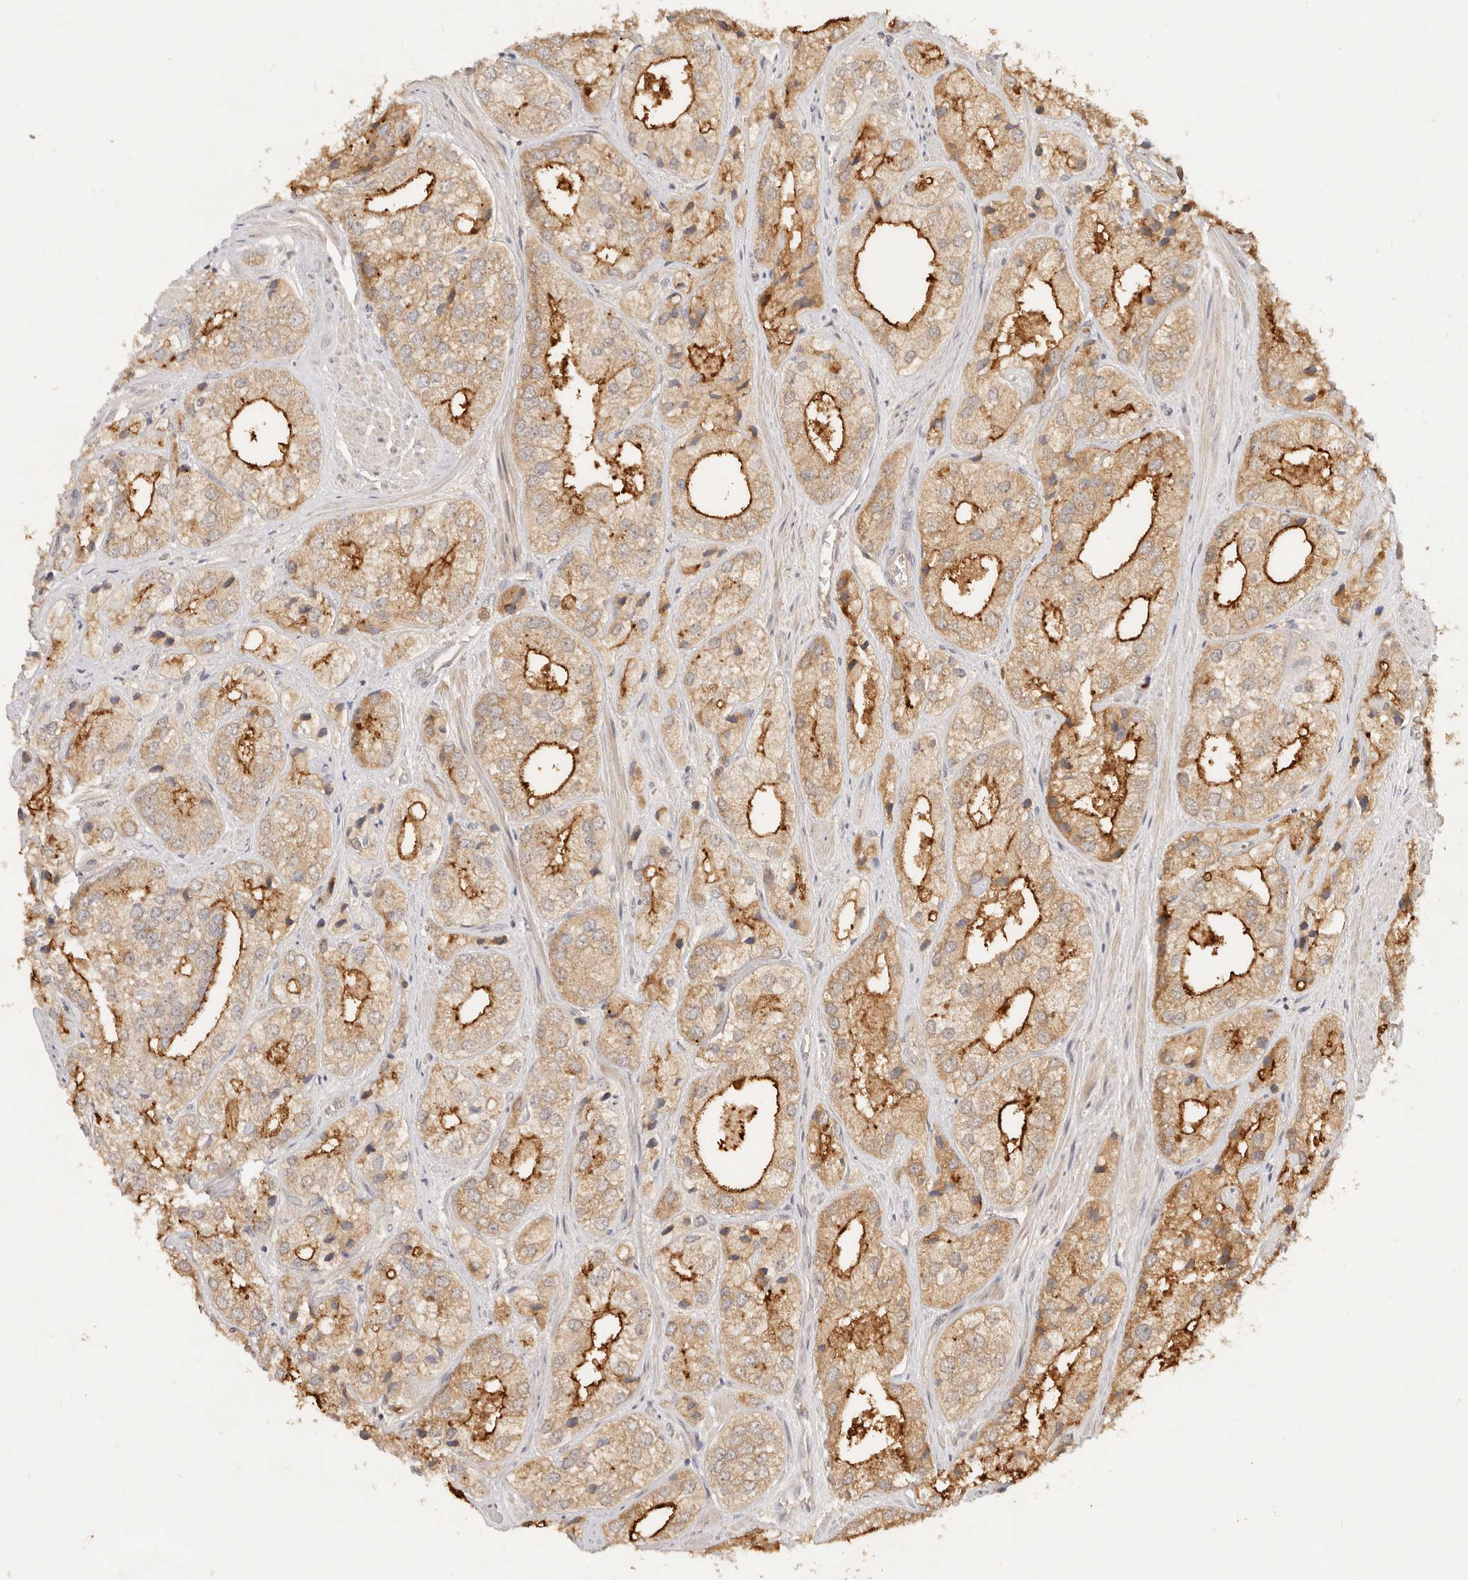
{"staining": {"intensity": "strong", "quantity": "25%-75%", "location": "cytoplasmic/membranous"}, "tissue": "prostate cancer", "cell_type": "Tumor cells", "image_type": "cancer", "snomed": [{"axis": "morphology", "description": "Adenocarcinoma, High grade"}, {"axis": "topography", "description": "Prostate"}], "caption": "Brown immunohistochemical staining in prostate cancer (adenocarcinoma (high-grade)) demonstrates strong cytoplasmic/membranous positivity in about 25%-75% of tumor cells.", "gene": "FREM2", "patient": {"sex": "male", "age": 50}}